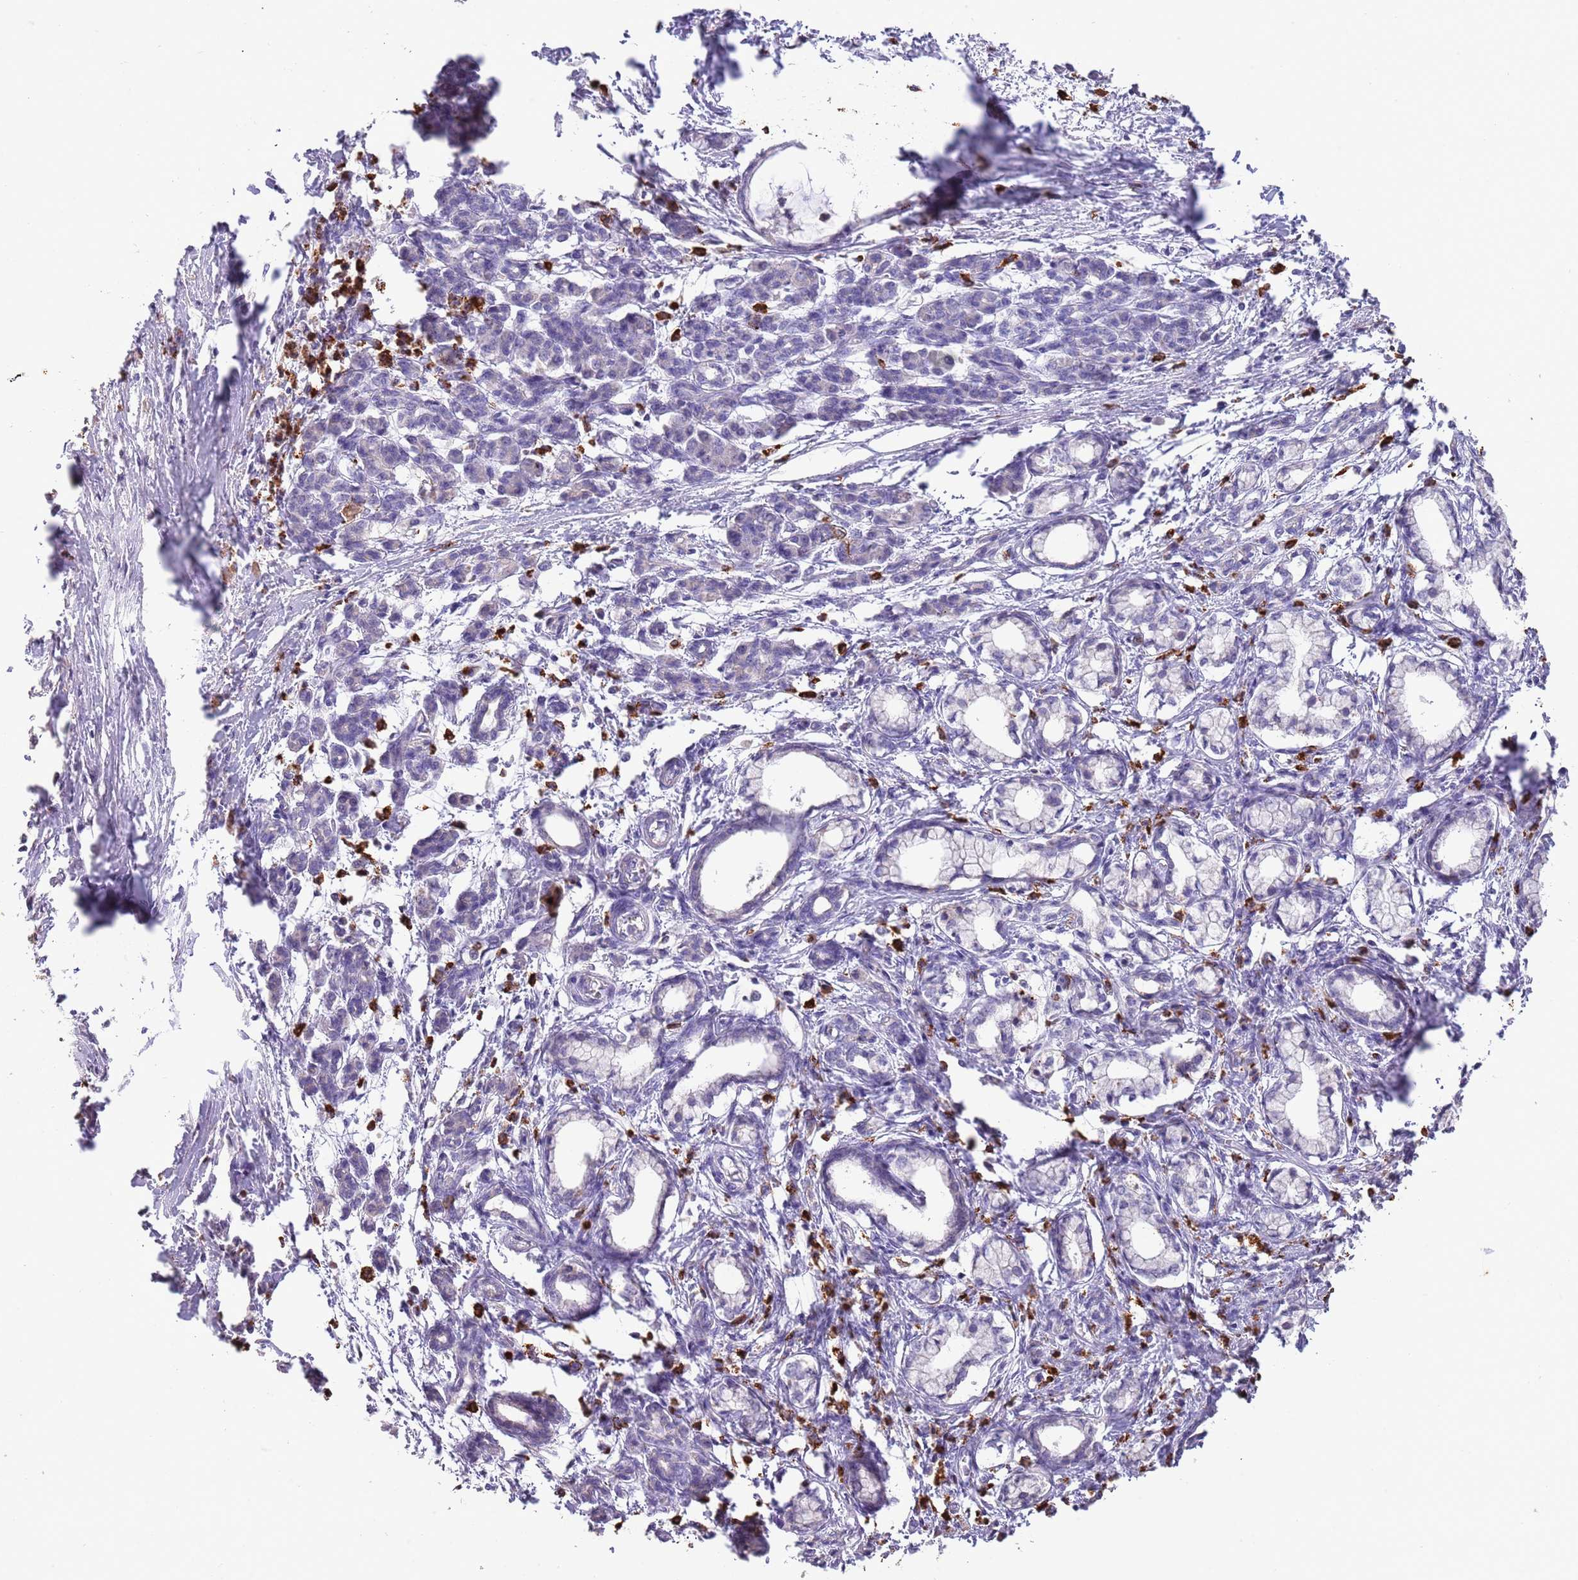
{"staining": {"intensity": "negative", "quantity": "none", "location": "none"}, "tissue": "pancreatic cancer", "cell_type": "Tumor cells", "image_type": "cancer", "snomed": [{"axis": "morphology", "description": "Adenocarcinoma, NOS"}, {"axis": "topography", "description": "Pancreas"}], "caption": "Immunohistochemical staining of human adenocarcinoma (pancreatic) shows no significant positivity in tumor cells. (IHC, brightfield microscopy, high magnification).", "gene": "P2RY13", "patient": {"sex": "female", "age": 55}}